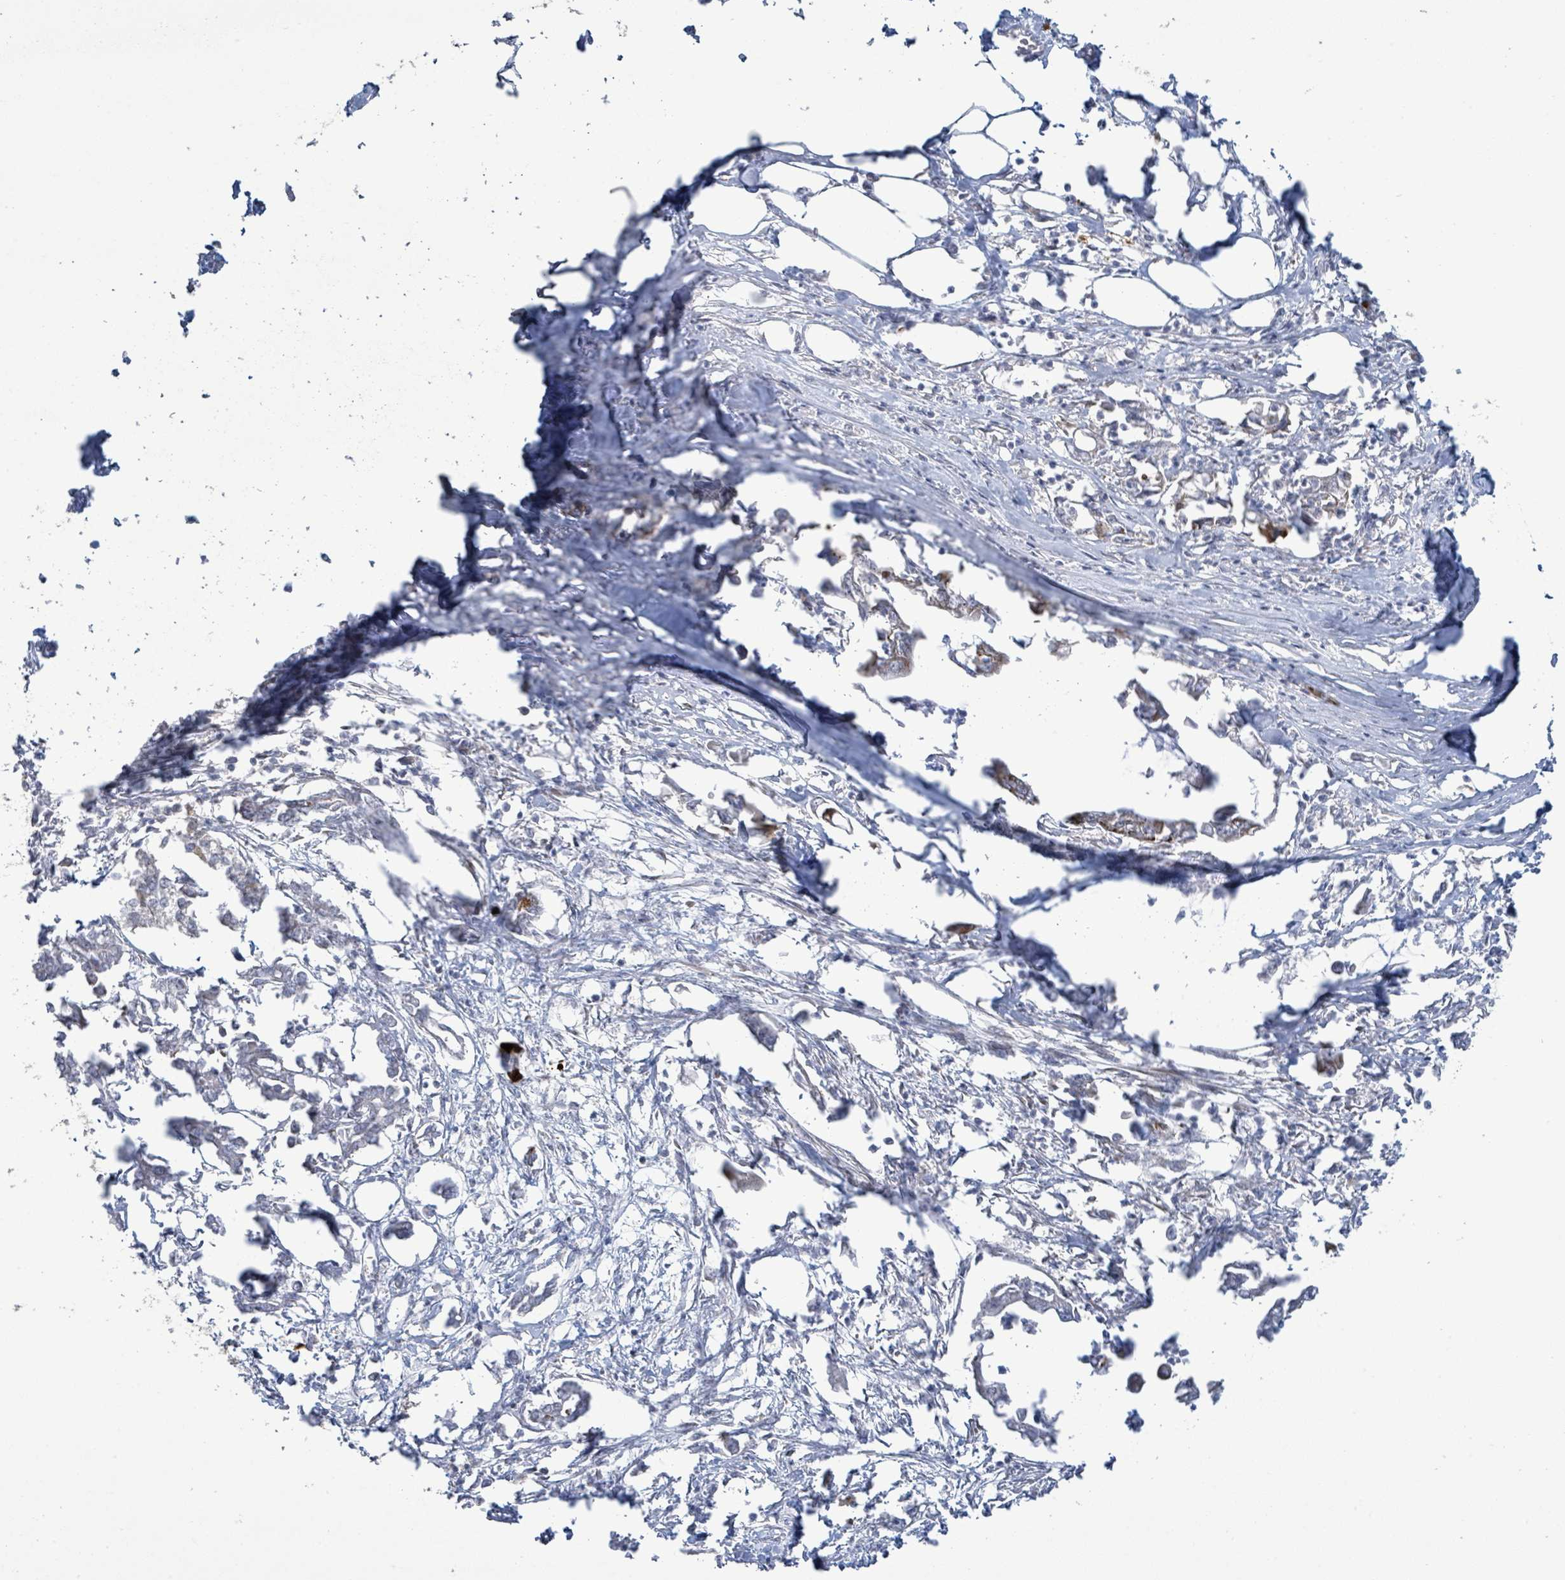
{"staining": {"intensity": "negative", "quantity": "none", "location": "none"}, "tissue": "pancreatic cancer", "cell_type": "Tumor cells", "image_type": "cancer", "snomed": [{"axis": "morphology", "description": "Adenocarcinoma, NOS"}, {"axis": "topography", "description": "Pancreas"}], "caption": "IHC histopathology image of neoplastic tissue: adenocarcinoma (pancreatic) stained with DAB (3,3'-diaminobenzidine) displays no significant protein positivity in tumor cells.", "gene": "LILRA4", "patient": {"sex": "male", "age": 61}}